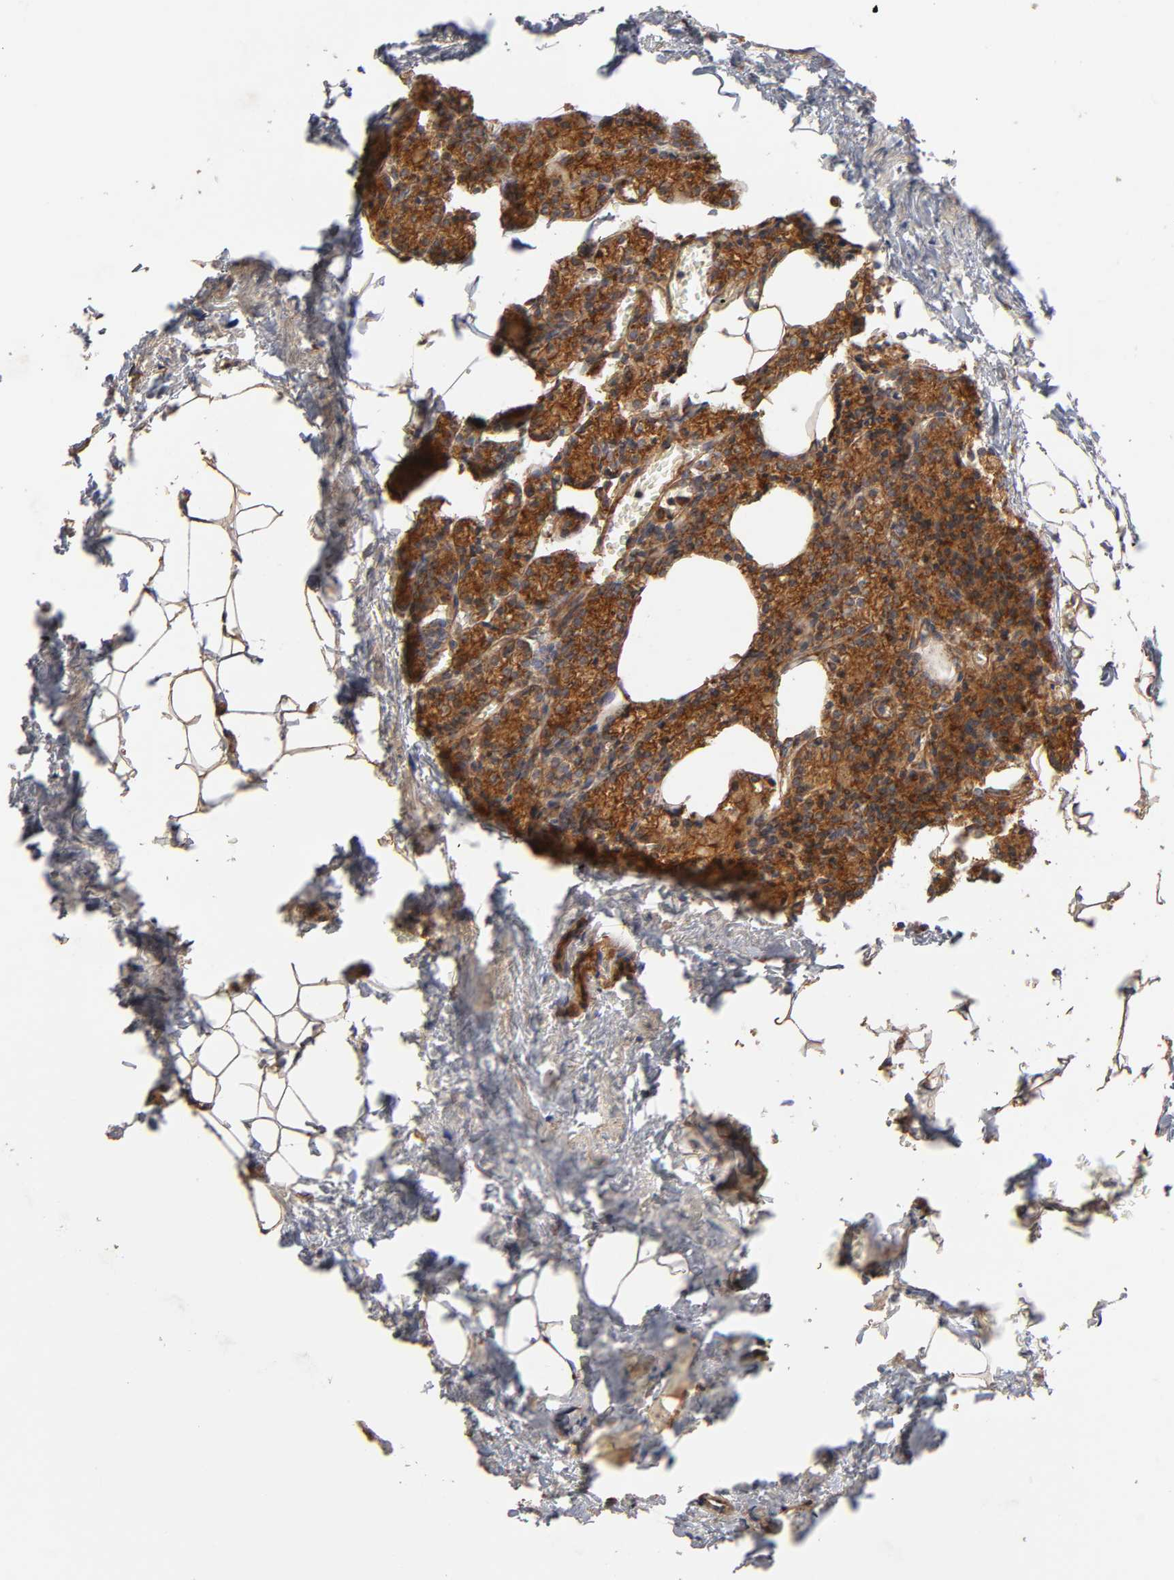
{"staining": {"intensity": "strong", "quantity": "25%-75%", "location": "cytoplasmic/membranous"}, "tissue": "parathyroid gland", "cell_type": "Glandular cells", "image_type": "normal", "snomed": [{"axis": "morphology", "description": "Normal tissue, NOS"}, {"axis": "topography", "description": "Parathyroid gland"}], "caption": "DAB immunohistochemical staining of unremarkable parathyroid gland shows strong cytoplasmic/membranous protein expression in about 25%-75% of glandular cells.", "gene": "LAMTOR2", "patient": {"sex": "female", "age": 60}}